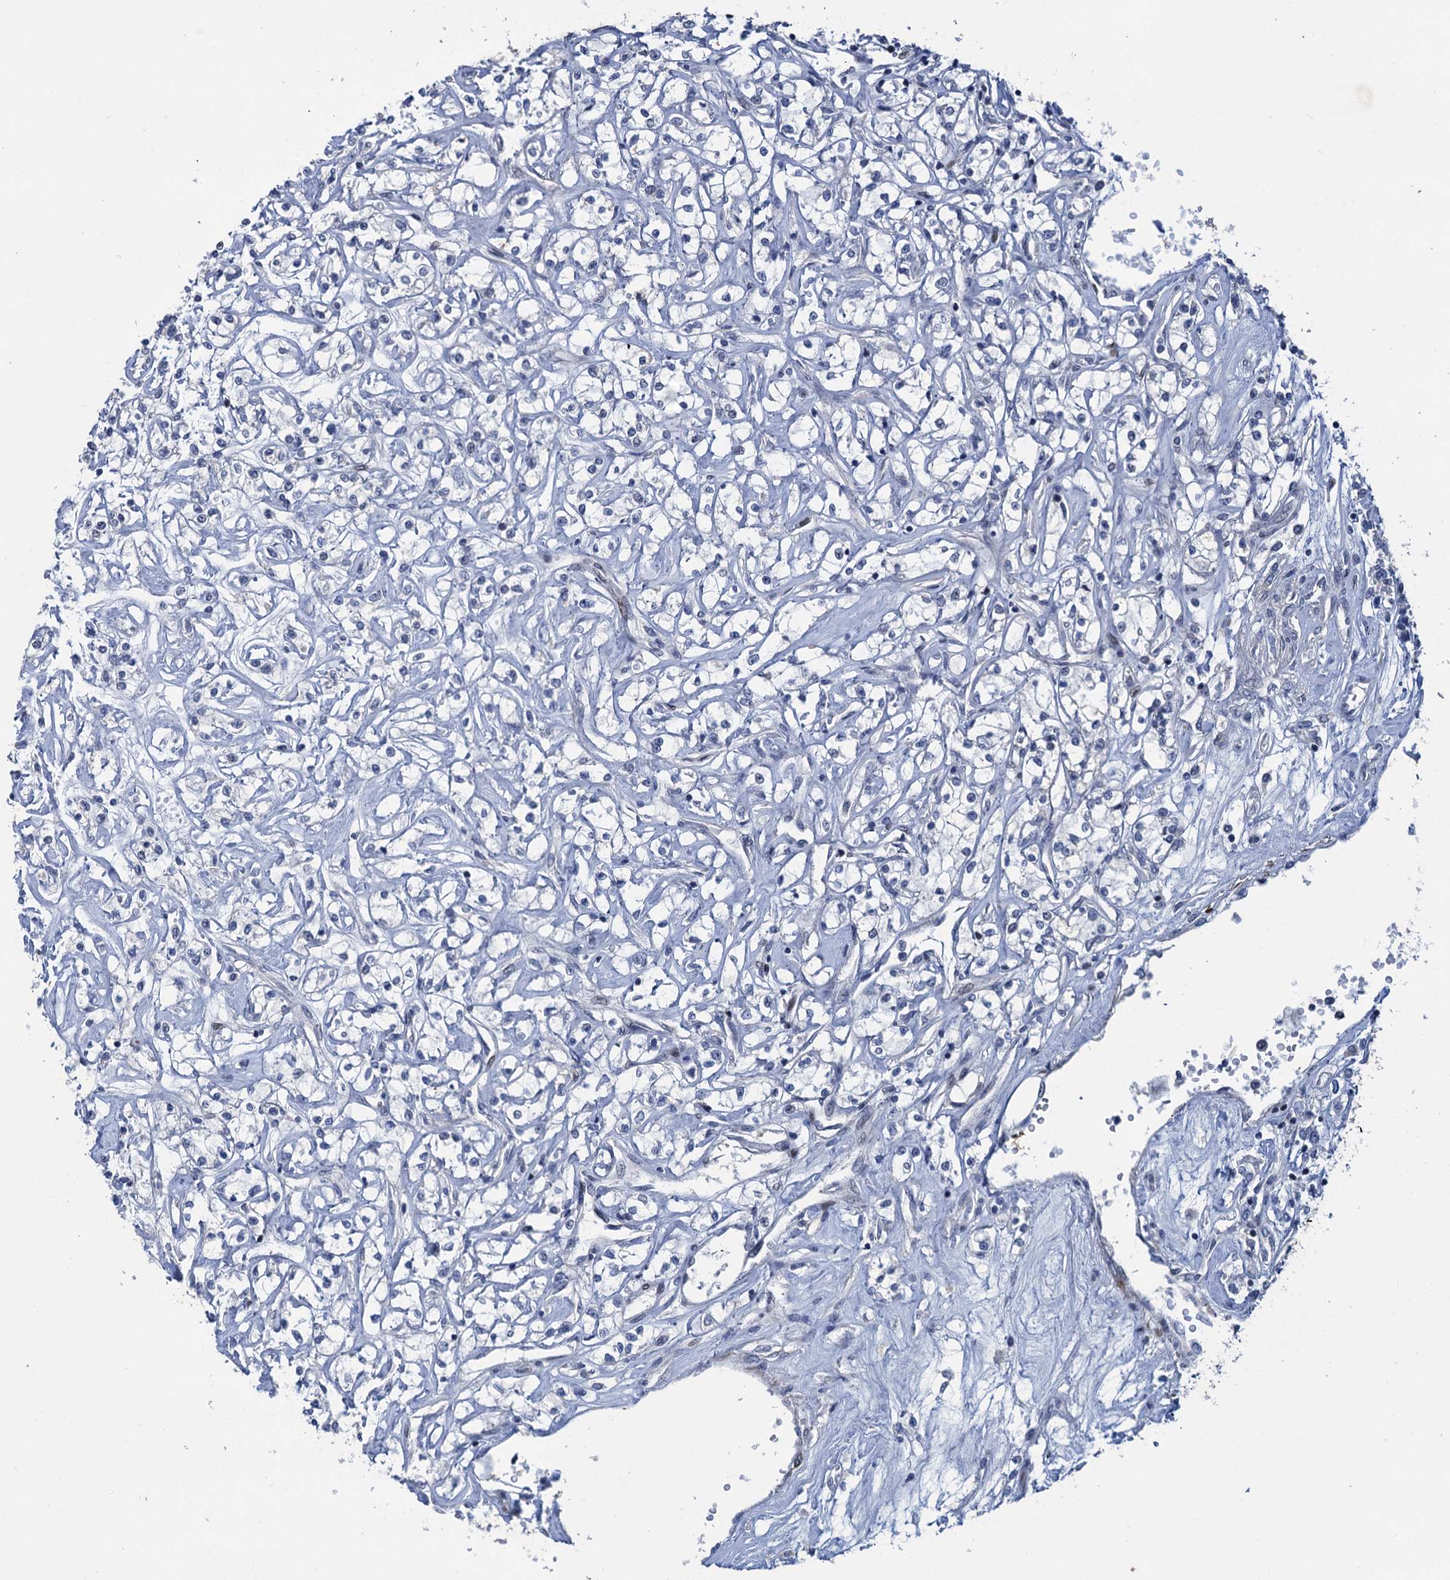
{"staining": {"intensity": "negative", "quantity": "none", "location": "none"}, "tissue": "renal cancer", "cell_type": "Tumor cells", "image_type": "cancer", "snomed": [{"axis": "morphology", "description": "Adenocarcinoma, NOS"}, {"axis": "topography", "description": "Kidney"}], "caption": "Protein analysis of renal cancer shows no significant expression in tumor cells. (Stains: DAB IHC with hematoxylin counter stain, Microscopy: brightfield microscopy at high magnification).", "gene": "ESYT3", "patient": {"sex": "female", "age": 59}}